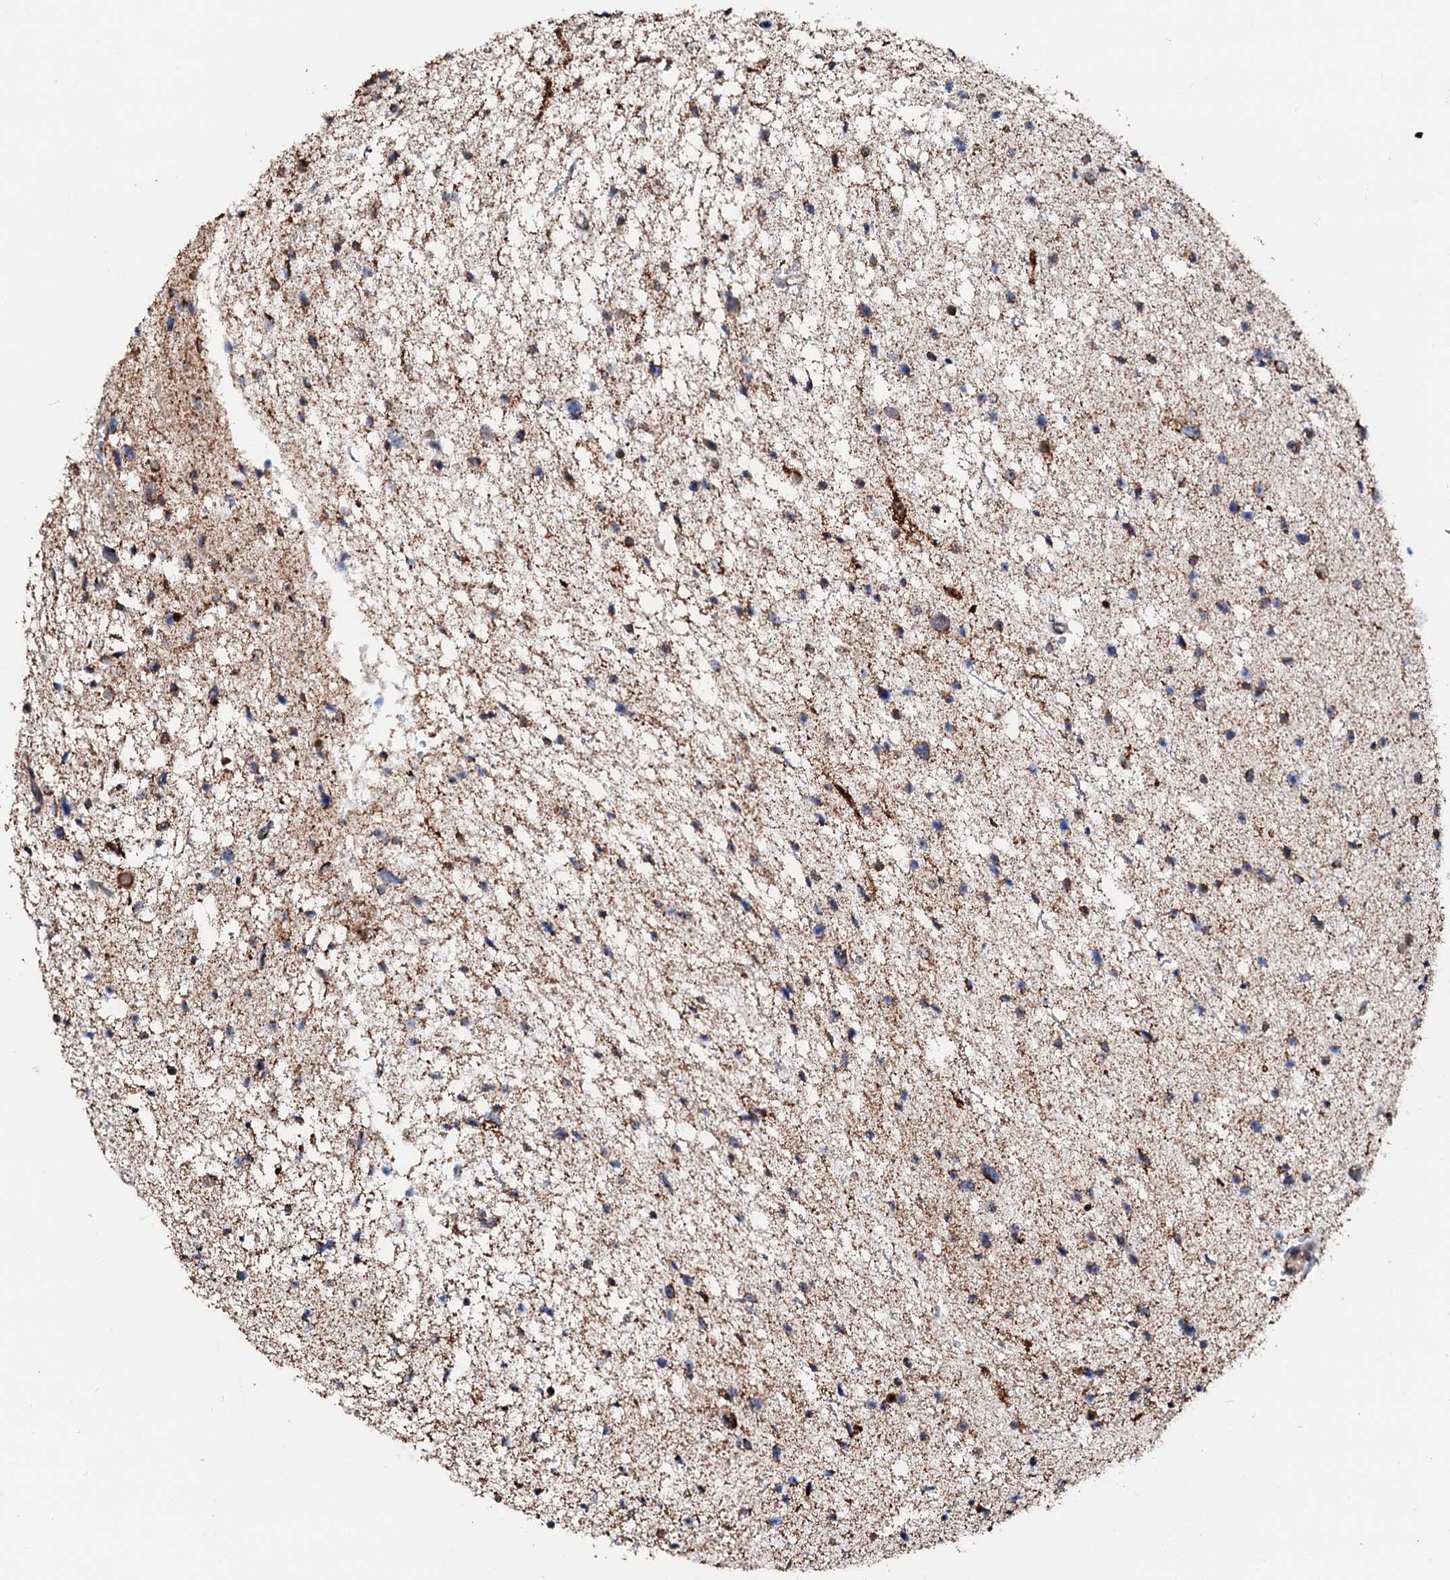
{"staining": {"intensity": "moderate", "quantity": "25%-75%", "location": "cytoplasmic/membranous"}, "tissue": "glioma", "cell_type": "Tumor cells", "image_type": "cancer", "snomed": [{"axis": "morphology", "description": "Glioma, malignant, Low grade"}, {"axis": "topography", "description": "Brain"}], "caption": "DAB immunohistochemical staining of human malignant low-grade glioma displays moderate cytoplasmic/membranous protein positivity in about 25%-75% of tumor cells.", "gene": "SECISBP2L", "patient": {"sex": "female", "age": 37}}